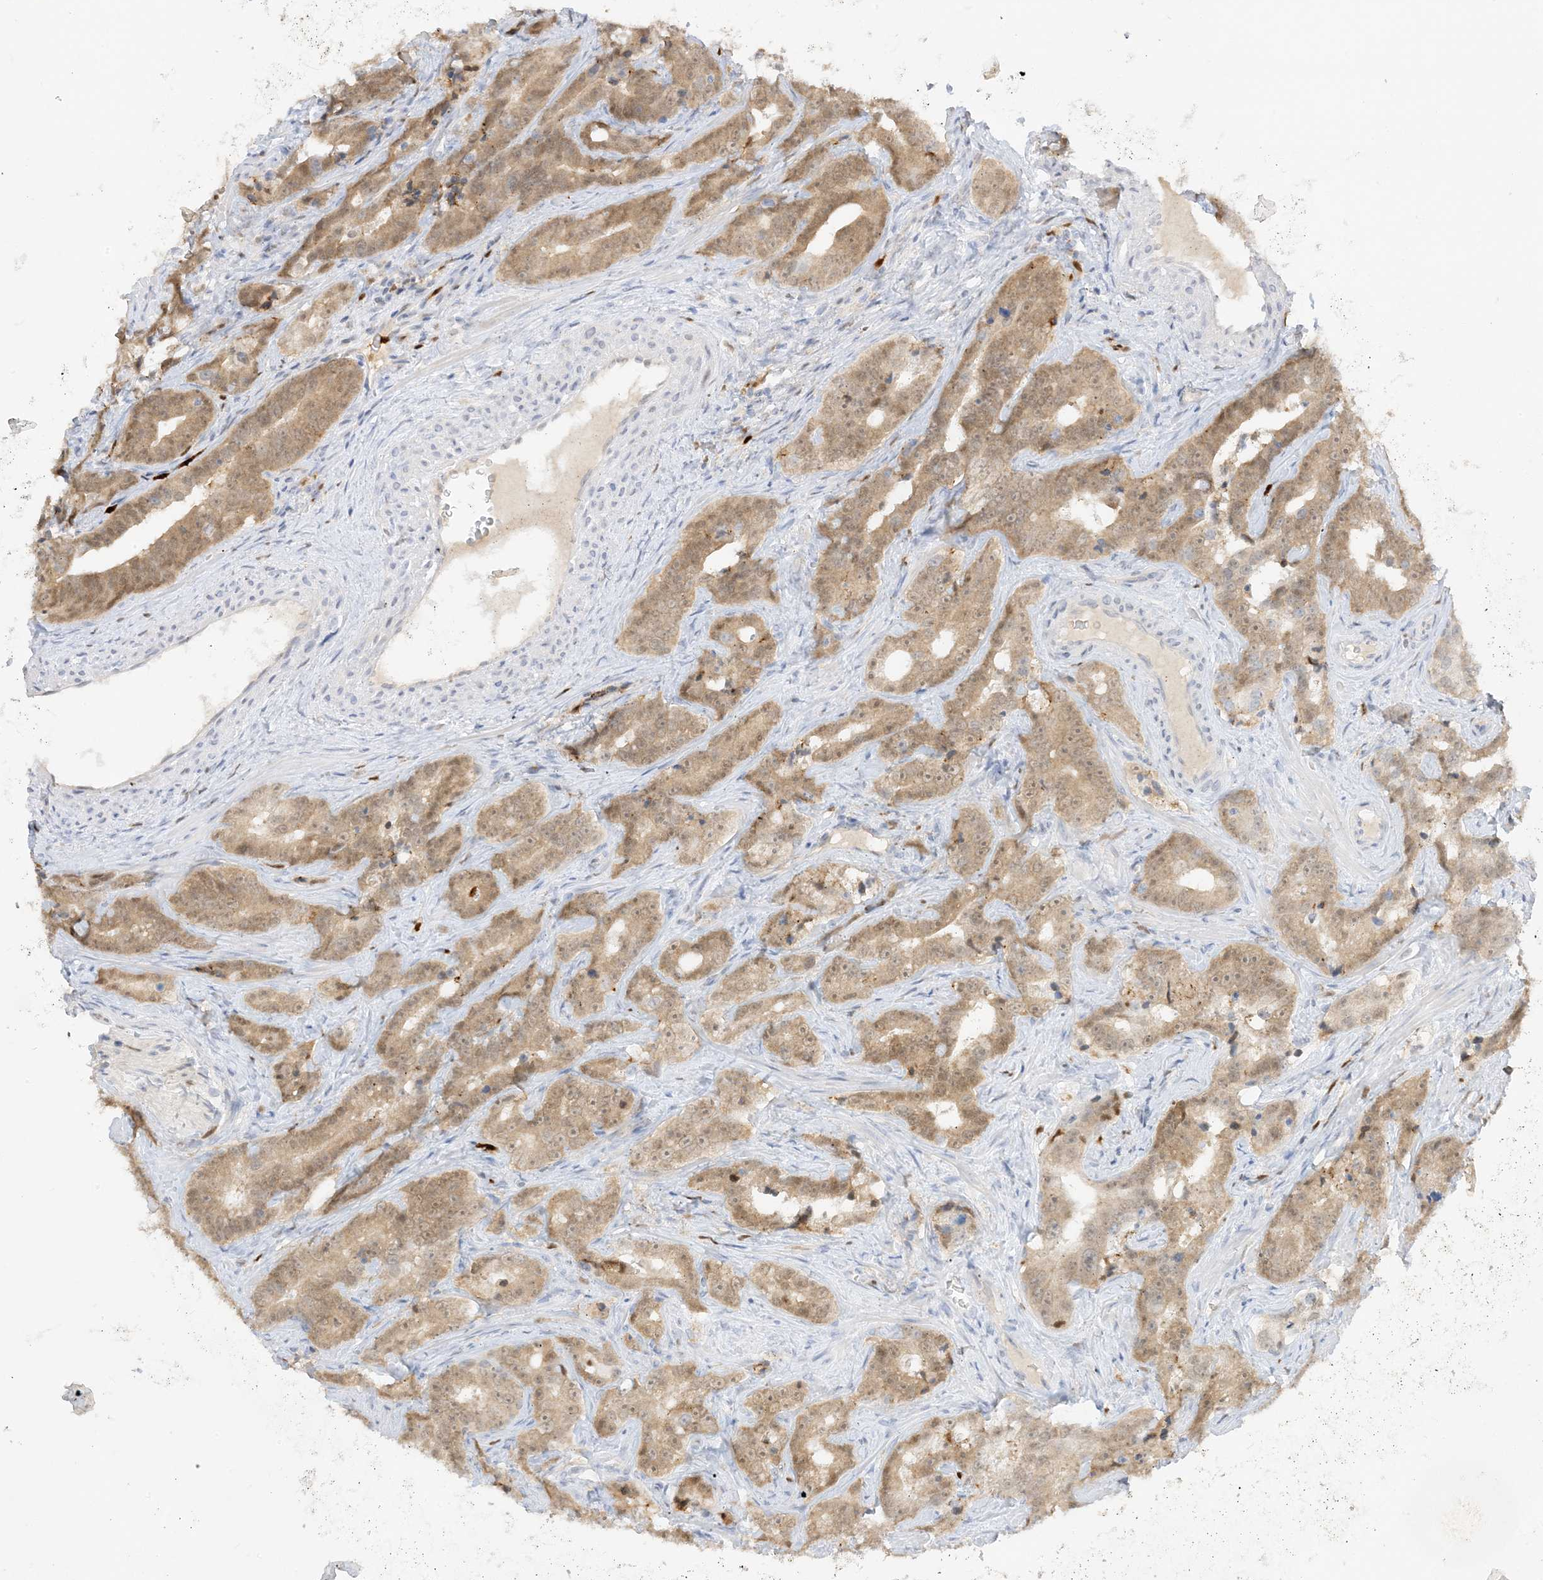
{"staining": {"intensity": "moderate", "quantity": ">75%", "location": "cytoplasmic/membranous,nuclear"}, "tissue": "prostate cancer", "cell_type": "Tumor cells", "image_type": "cancer", "snomed": [{"axis": "morphology", "description": "Adenocarcinoma, High grade"}, {"axis": "topography", "description": "Prostate"}], "caption": "Prostate adenocarcinoma (high-grade) tissue exhibits moderate cytoplasmic/membranous and nuclear positivity in approximately >75% of tumor cells", "gene": "GCA", "patient": {"sex": "male", "age": 62}}